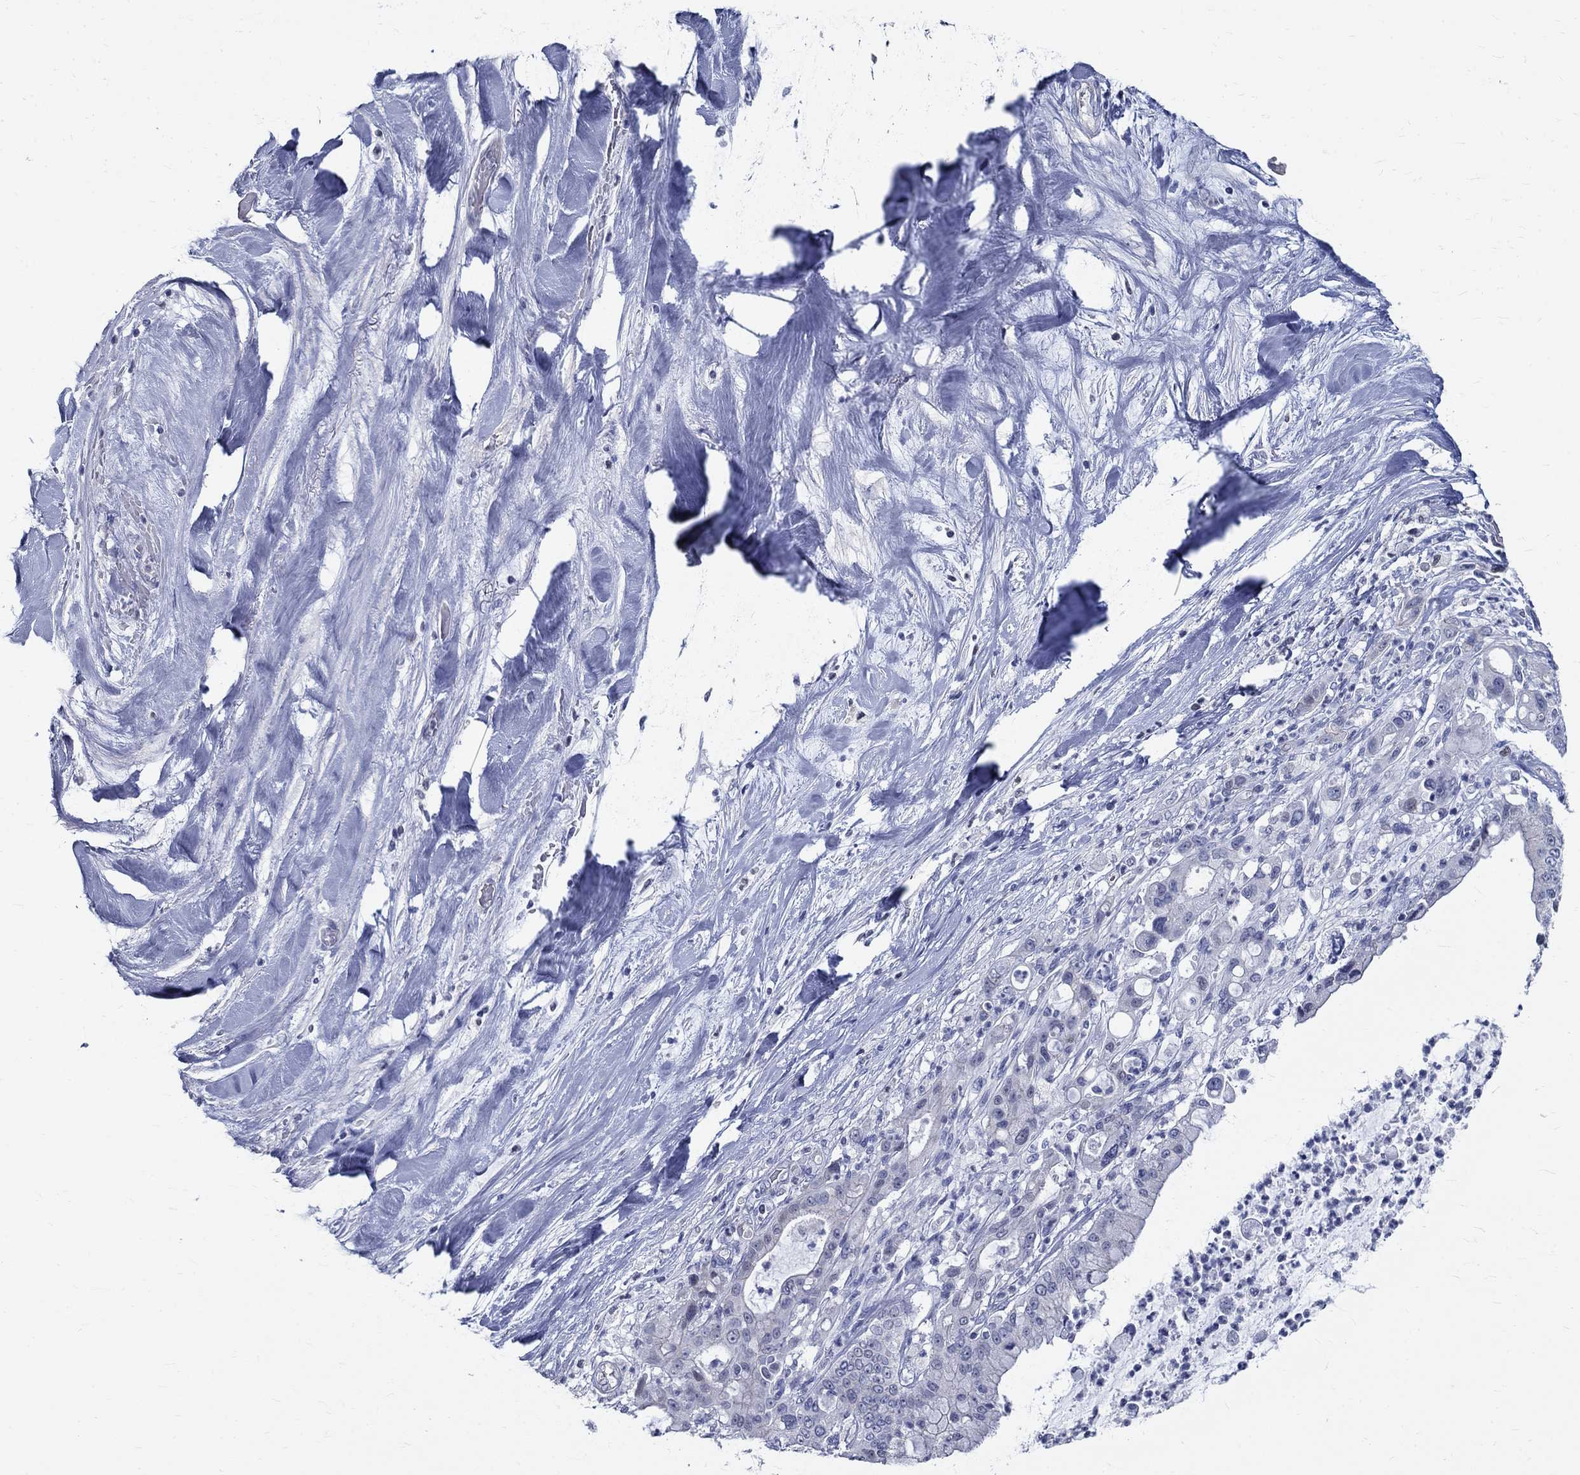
{"staining": {"intensity": "negative", "quantity": "none", "location": "none"}, "tissue": "liver cancer", "cell_type": "Tumor cells", "image_type": "cancer", "snomed": [{"axis": "morphology", "description": "Cholangiocarcinoma"}, {"axis": "topography", "description": "Liver"}], "caption": "Immunohistochemical staining of liver cancer shows no significant expression in tumor cells.", "gene": "GUCA1A", "patient": {"sex": "female", "age": 54}}